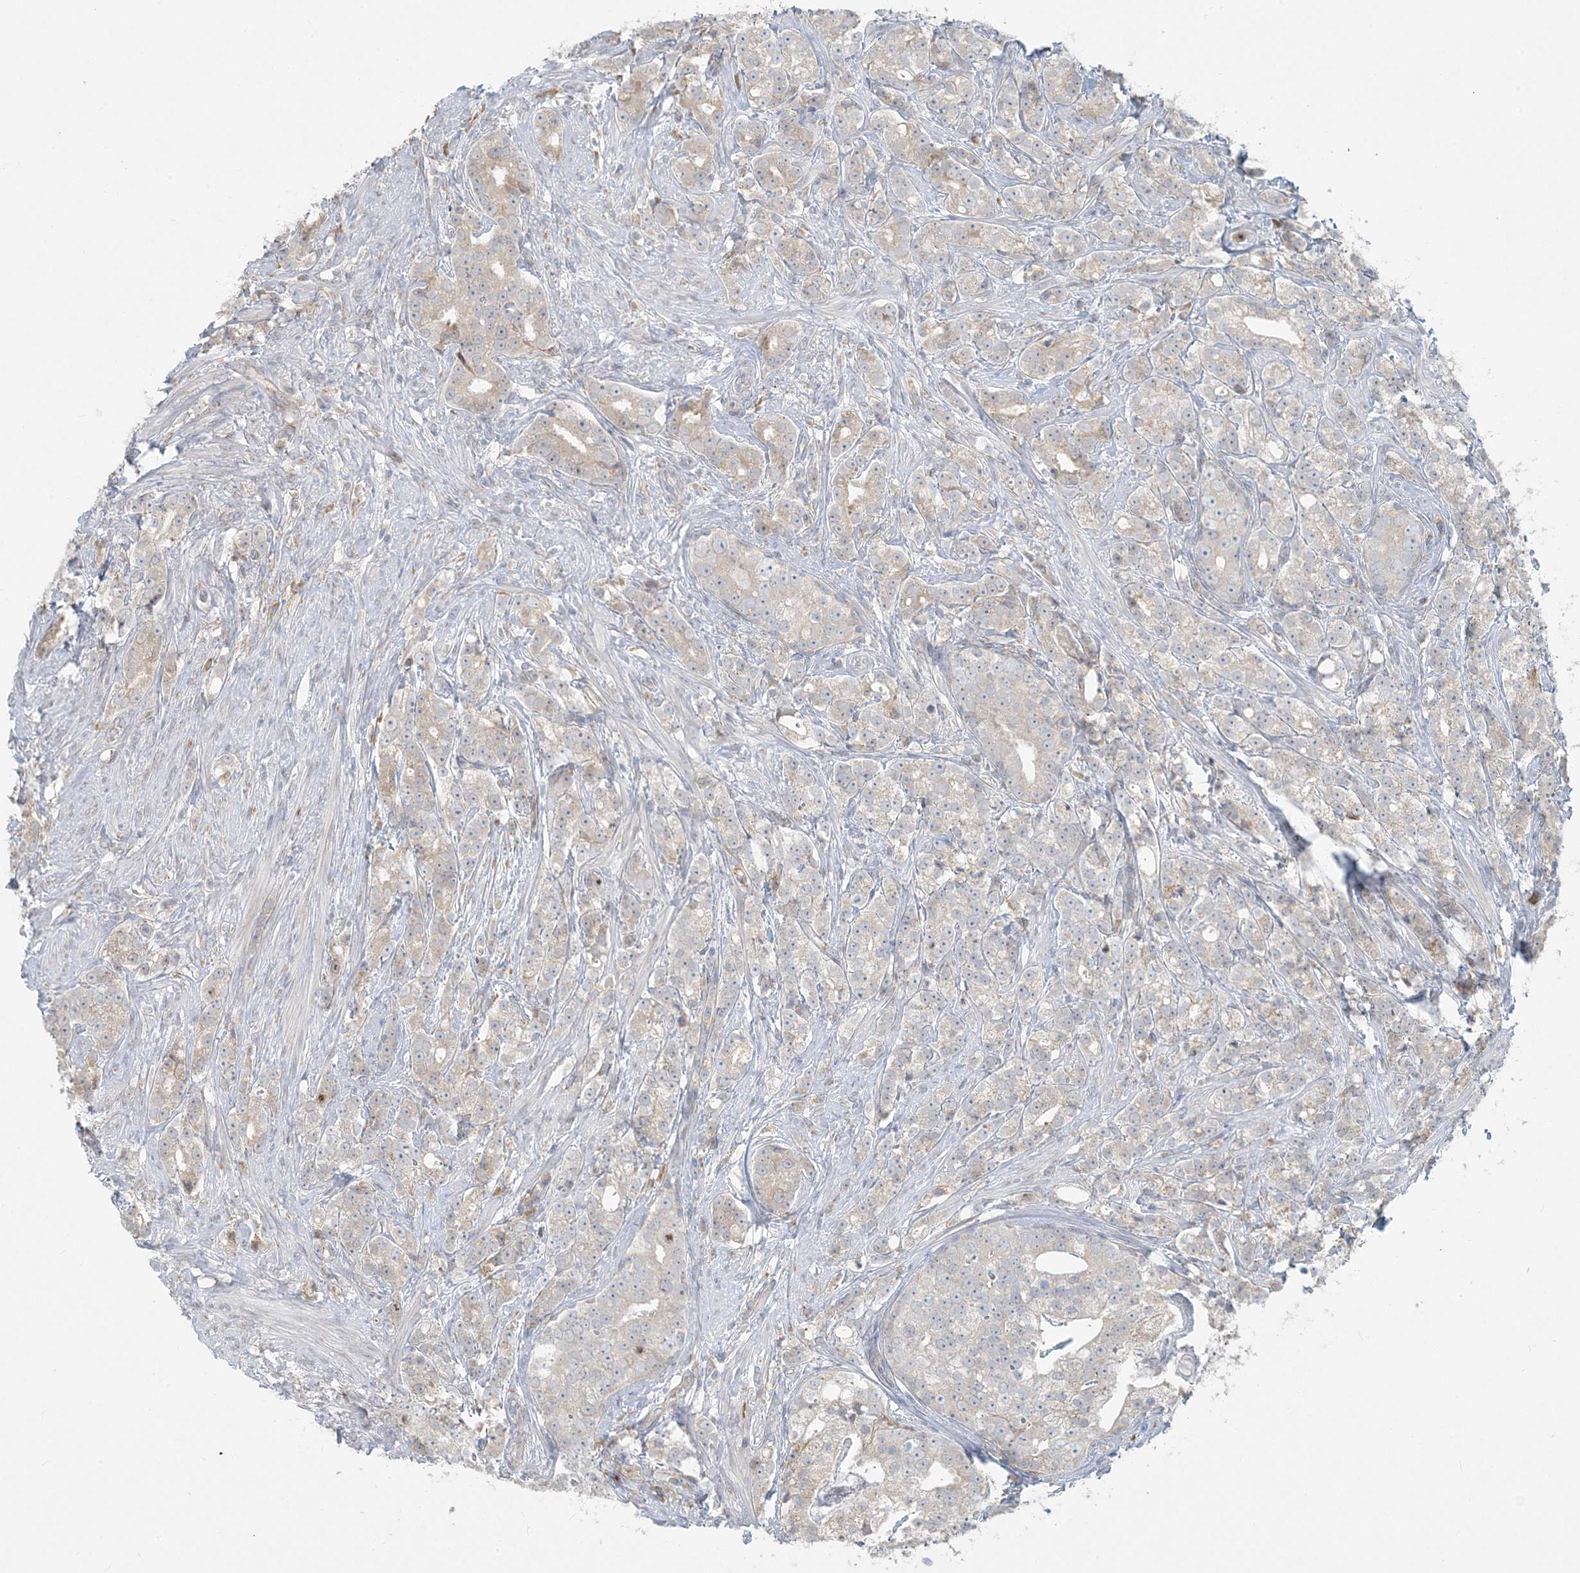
{"staining": {"intensity": "weak", "quantity": "25%-75%", "location": "cytoplasmic/membranous"}, "tissue": "prostate cancer", "cell_type": "Tumor cells", "image_type": "cancer", "snomed": [{"axis": "morphology", "description": "Adenocarcinoma, High grade"}, {"axis": "topography", "description": "Prostate"}], "caption": "The histopathology image reveals a brown stain indicating the presence of a protein in the cytoplasmic/membranous of tumor cells in prostate high-grade adenocarcinoma. (IHC, brightfield microscopy, high magnification).", "gene": "HACL1", "patient": {"sex": "male", "age": 69}}